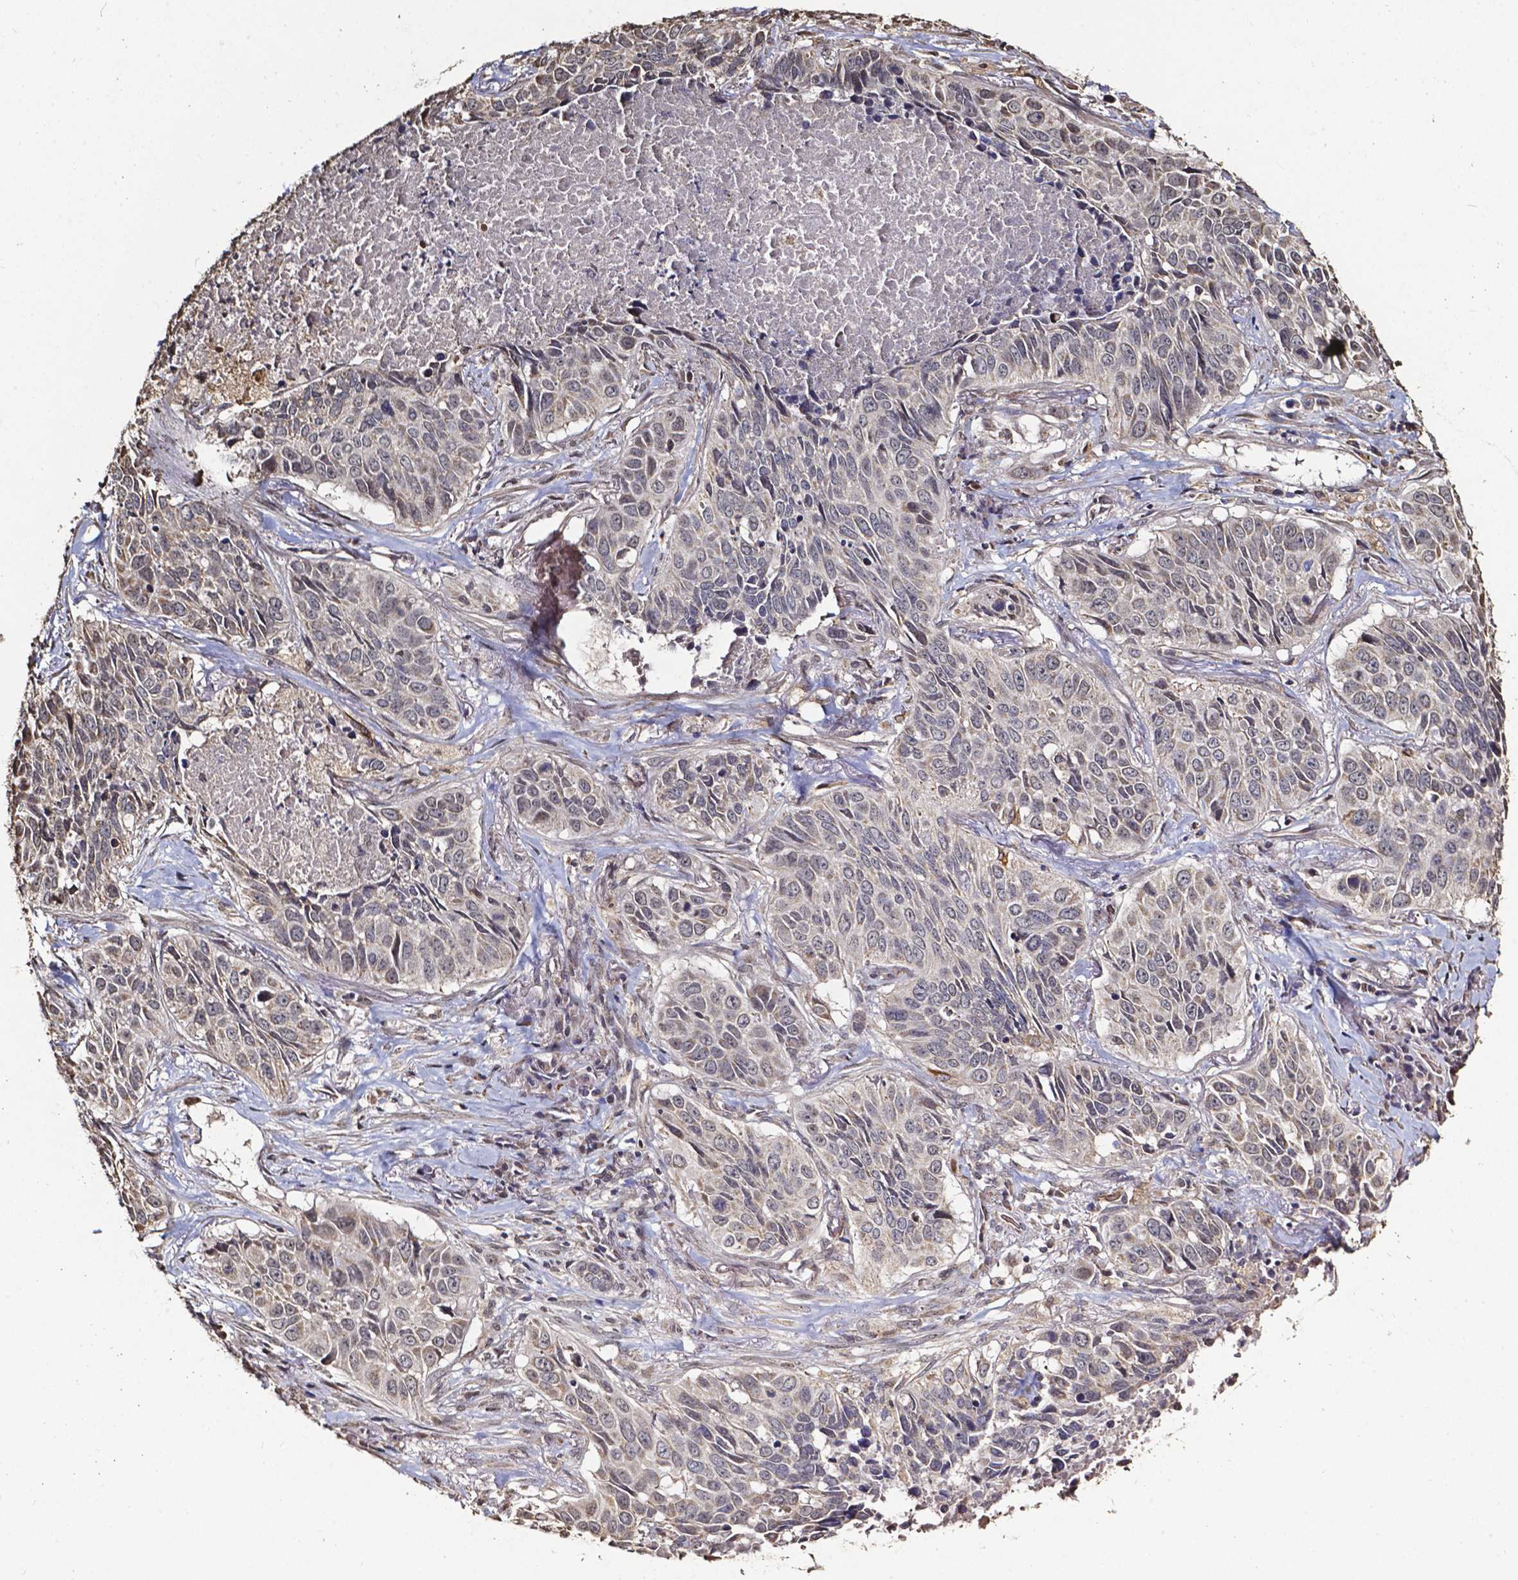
{"staining": {"intensity": "negative", "quantity": "none", "location": "none"}, "tissue": "lung cancer", "cell_type": "Tumor cells", "image_type": "cancer", "snomed": [{"axis": "morphology", "description": "Normal tissue, NOS"}, {"axis": "morphology", "description": "Squamous cell carcinoma, NOS"}, {"axis": "topography", "description": "Bronchus"}, {"axis": "topography", "description": "Lung"}], "caption": "There is no significant expression in tumor cells of lung cancer.", "gene": "GLRA2", "patient": {"sex": "male", "age": 64}}